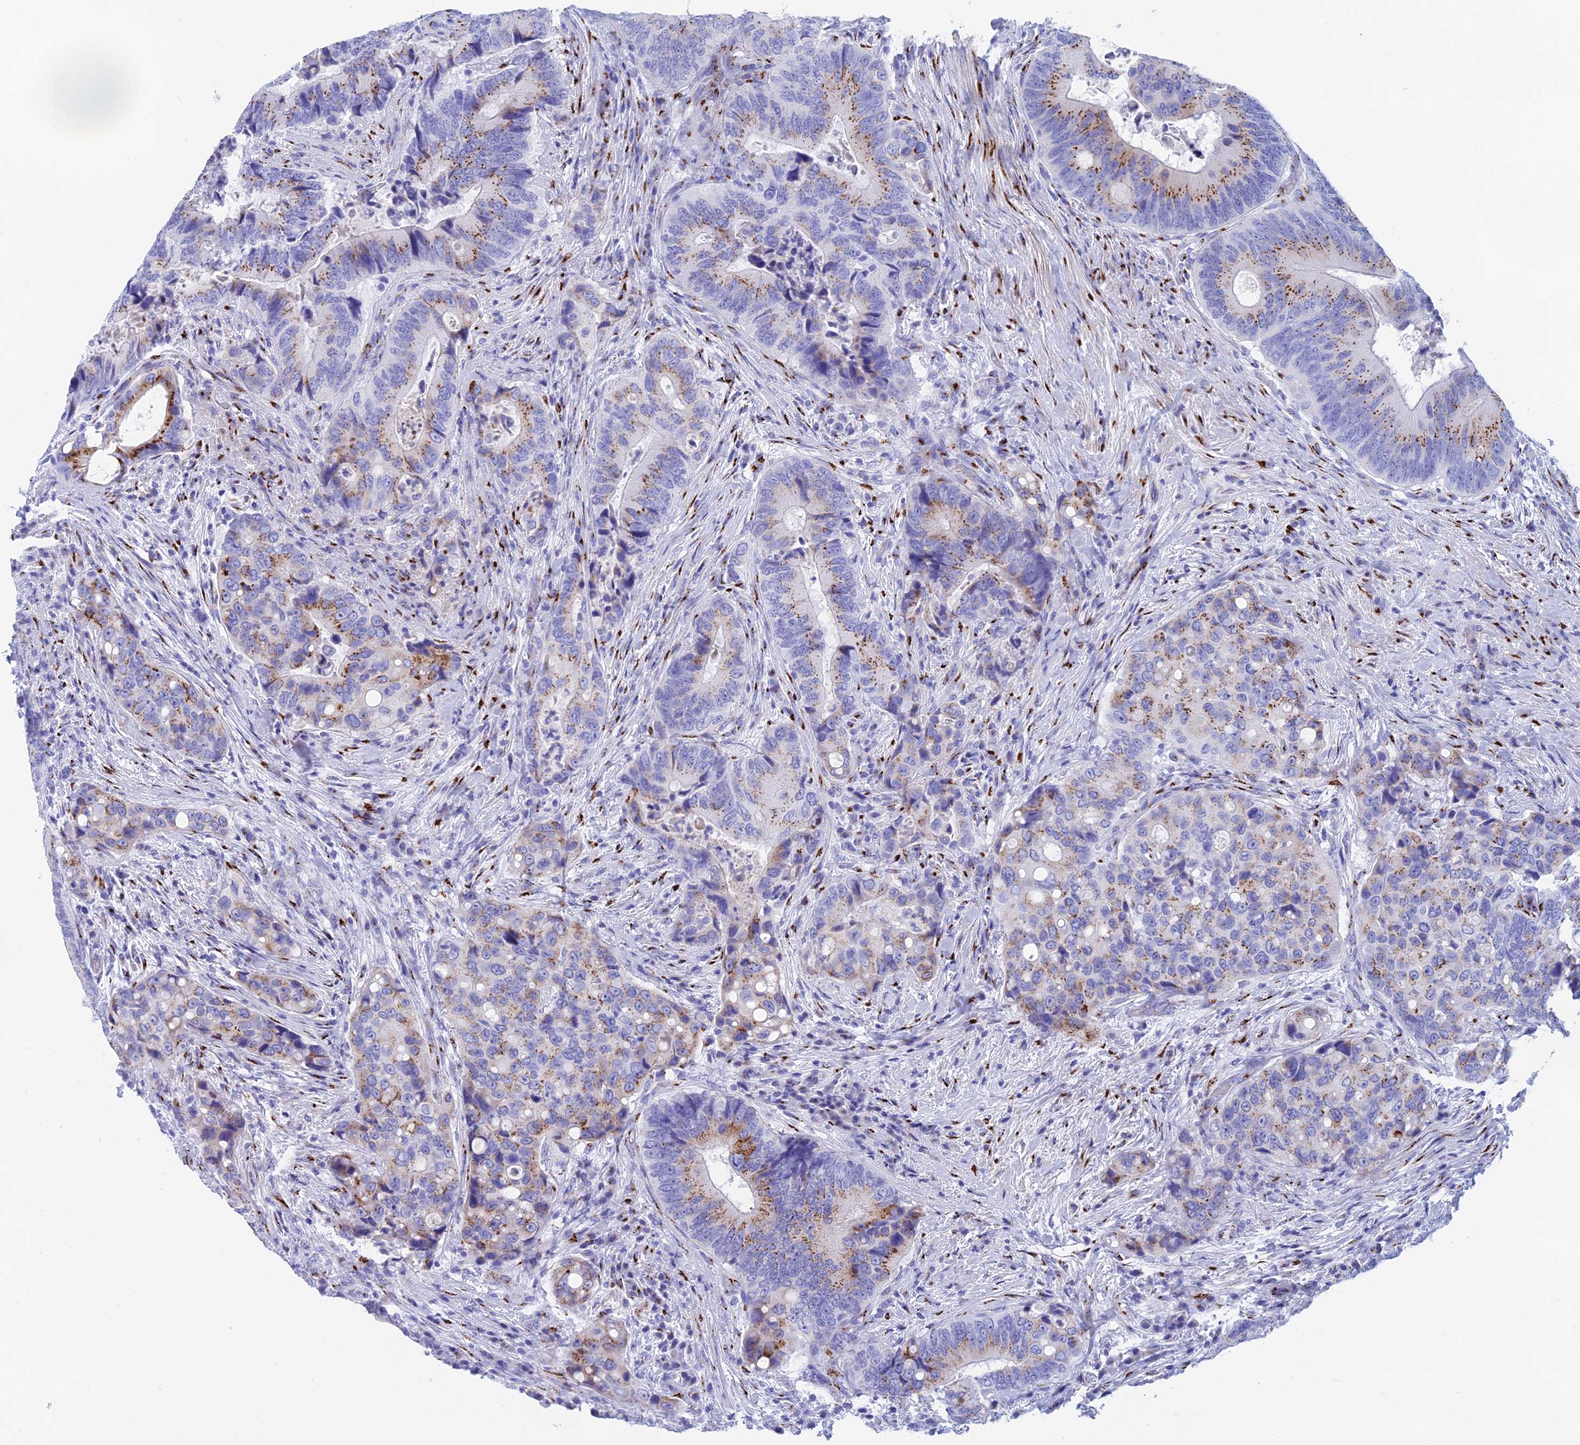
{"staining": {"intensity": "moderate", "quantity": "25%-75%", "location": "cytoplasmic/membranous"}, "tissue": "colorectal cancer", "cell_type": "Tumor cells", "image_type": "cancer", "snomed": [{"axis": "morphology", "description": "Adenocarcinoma, NOS"}, {"axis": "topography", "description": "Colon"}], "caption": "A medium amount of moderate cytoplasmic/membranous expression is seen in approximately 25%-75% of tumor cells in colorectal adenocarcinoma tissue.", "gene": "ERICH4", "patient": {"sex": "male", "age": 84}}